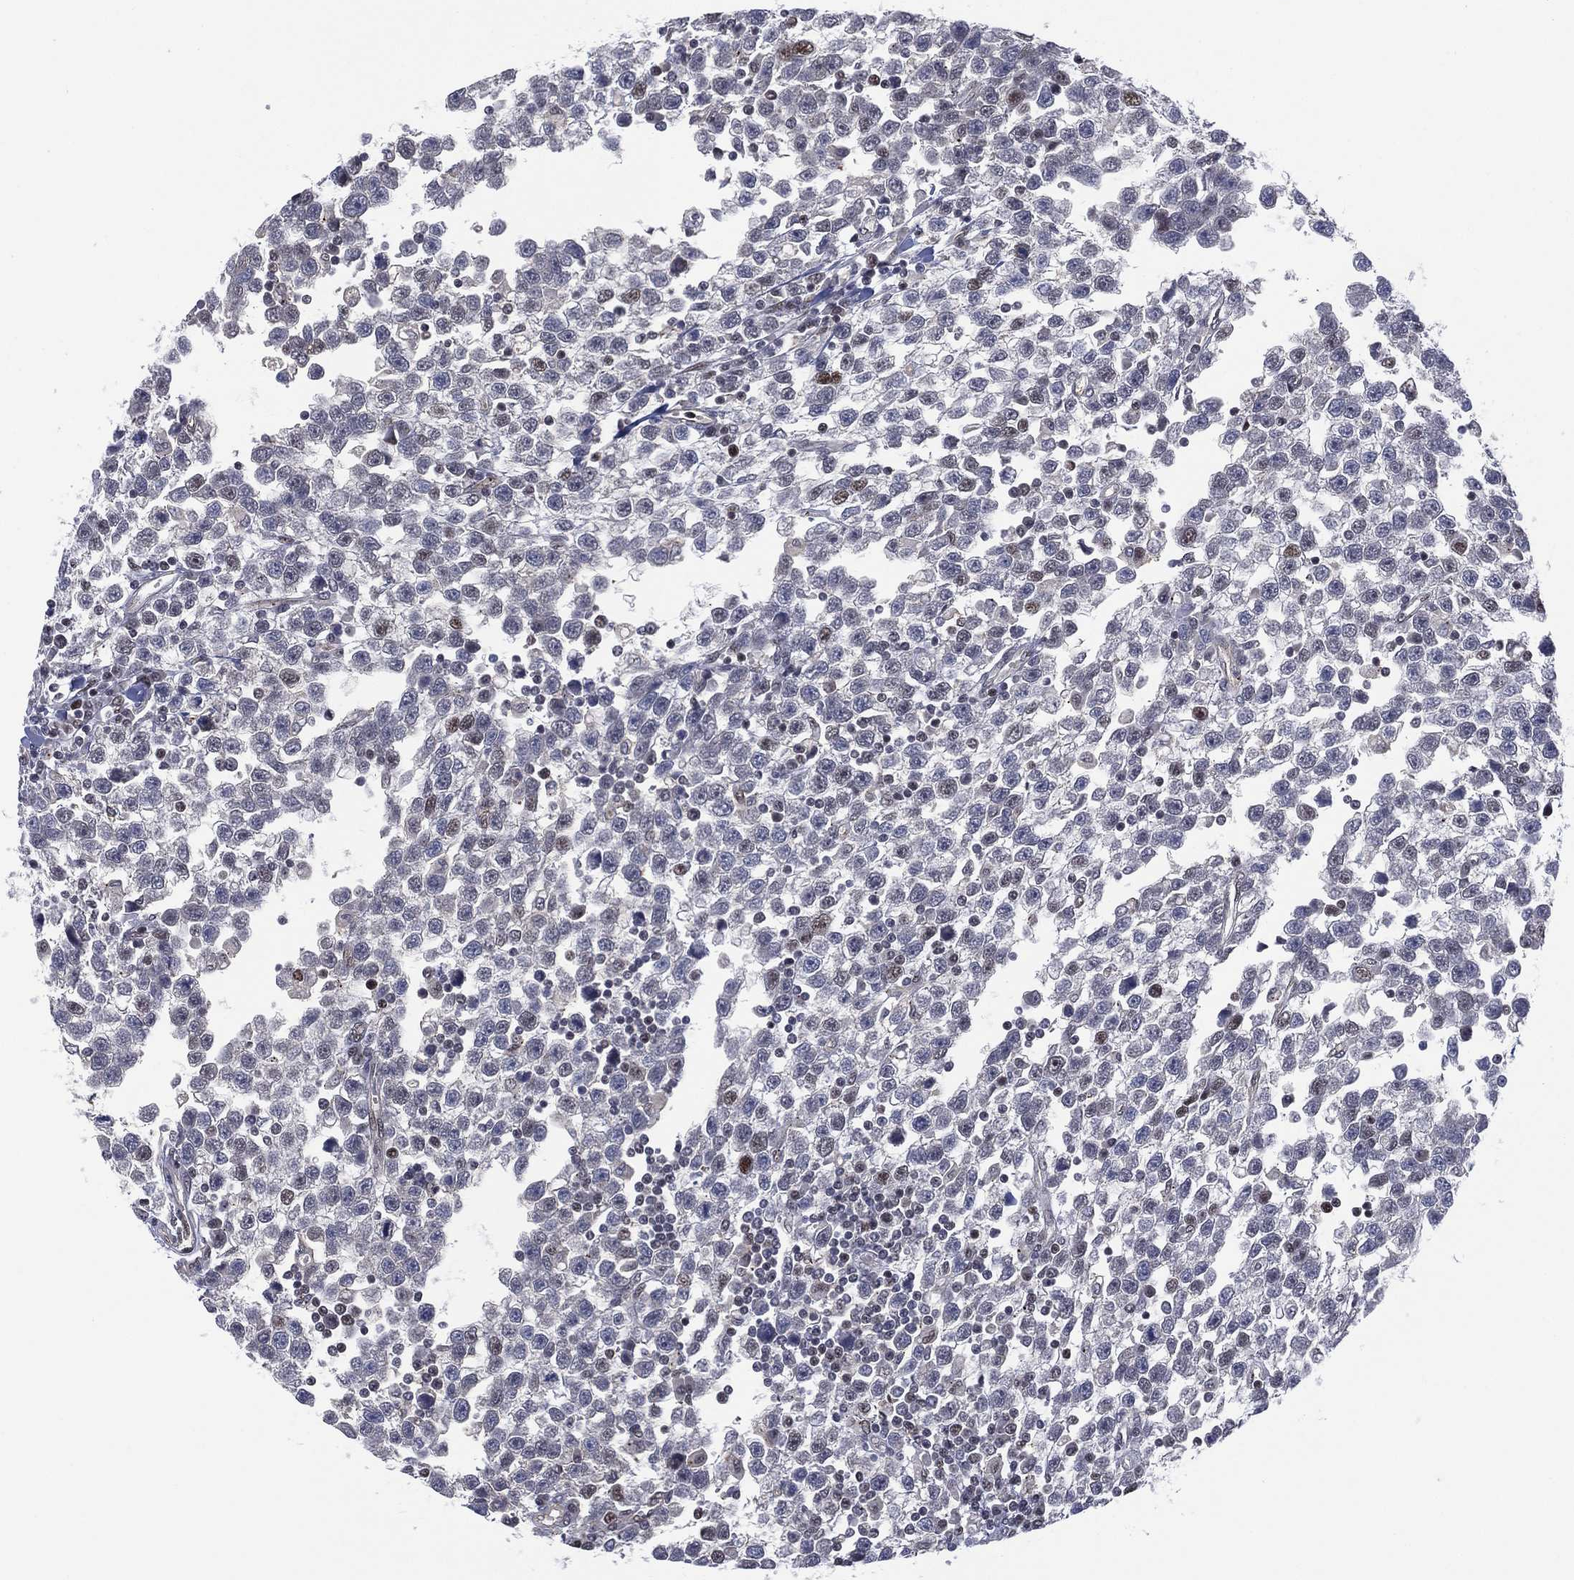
{"staining": {"intensity": "negative", "quantity": "none", "location": "none"}, "tissue": "testis cancer", "cell_type": "Tumor cells", "image_type": "cancer", "snomed": [{"axis": "morphology", "description": "Seminoma, NOS"}, {"axis": "topography", "description": "Testis"}], "caption": "This is a histopathology image of immunohistochemistry (IHC) staining of testis cancer, which shows no positivity in tumor cells.", "gene": "GSE1", "patient": {"sex": "male", "age": 34}}